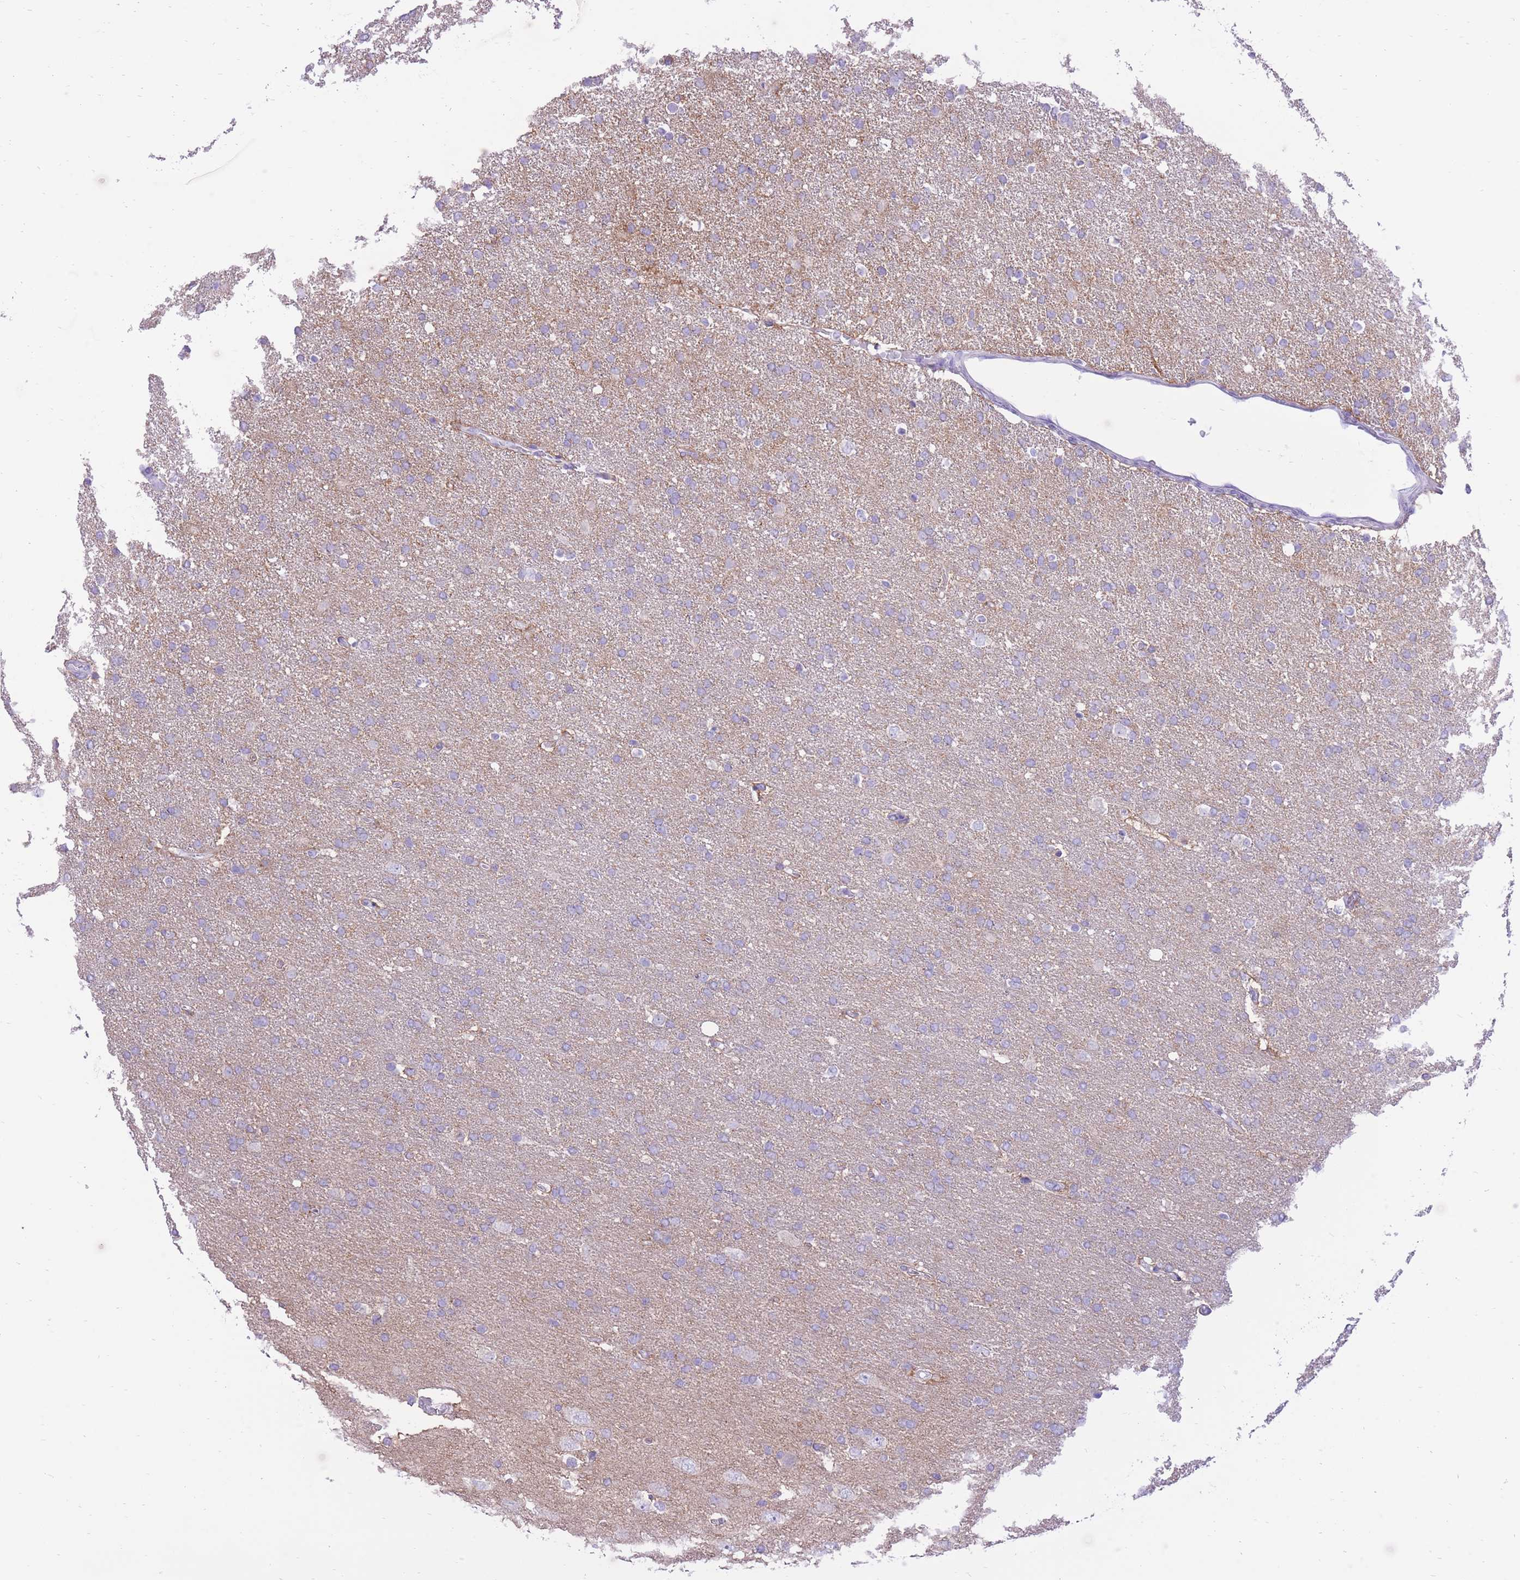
{"staining": {"intensity": "negative", "quantity": "none", "location": "none"}, "tissue": "glioma", "cell_type": "Tumor cells", "image_type": "cancer", "snomed": [{"axis": "morphology", "description": "Glioma, malignant, High grade"}, {"axis": "topography", "description": "Brain"}], "caption": "This is an immunohistochemistry (IHC) image of human malignant glioma (high-grade). There is no staining in tumor cells.", "gene": "SLC4A4", "patient": {"sex": "male", "age": 72}}